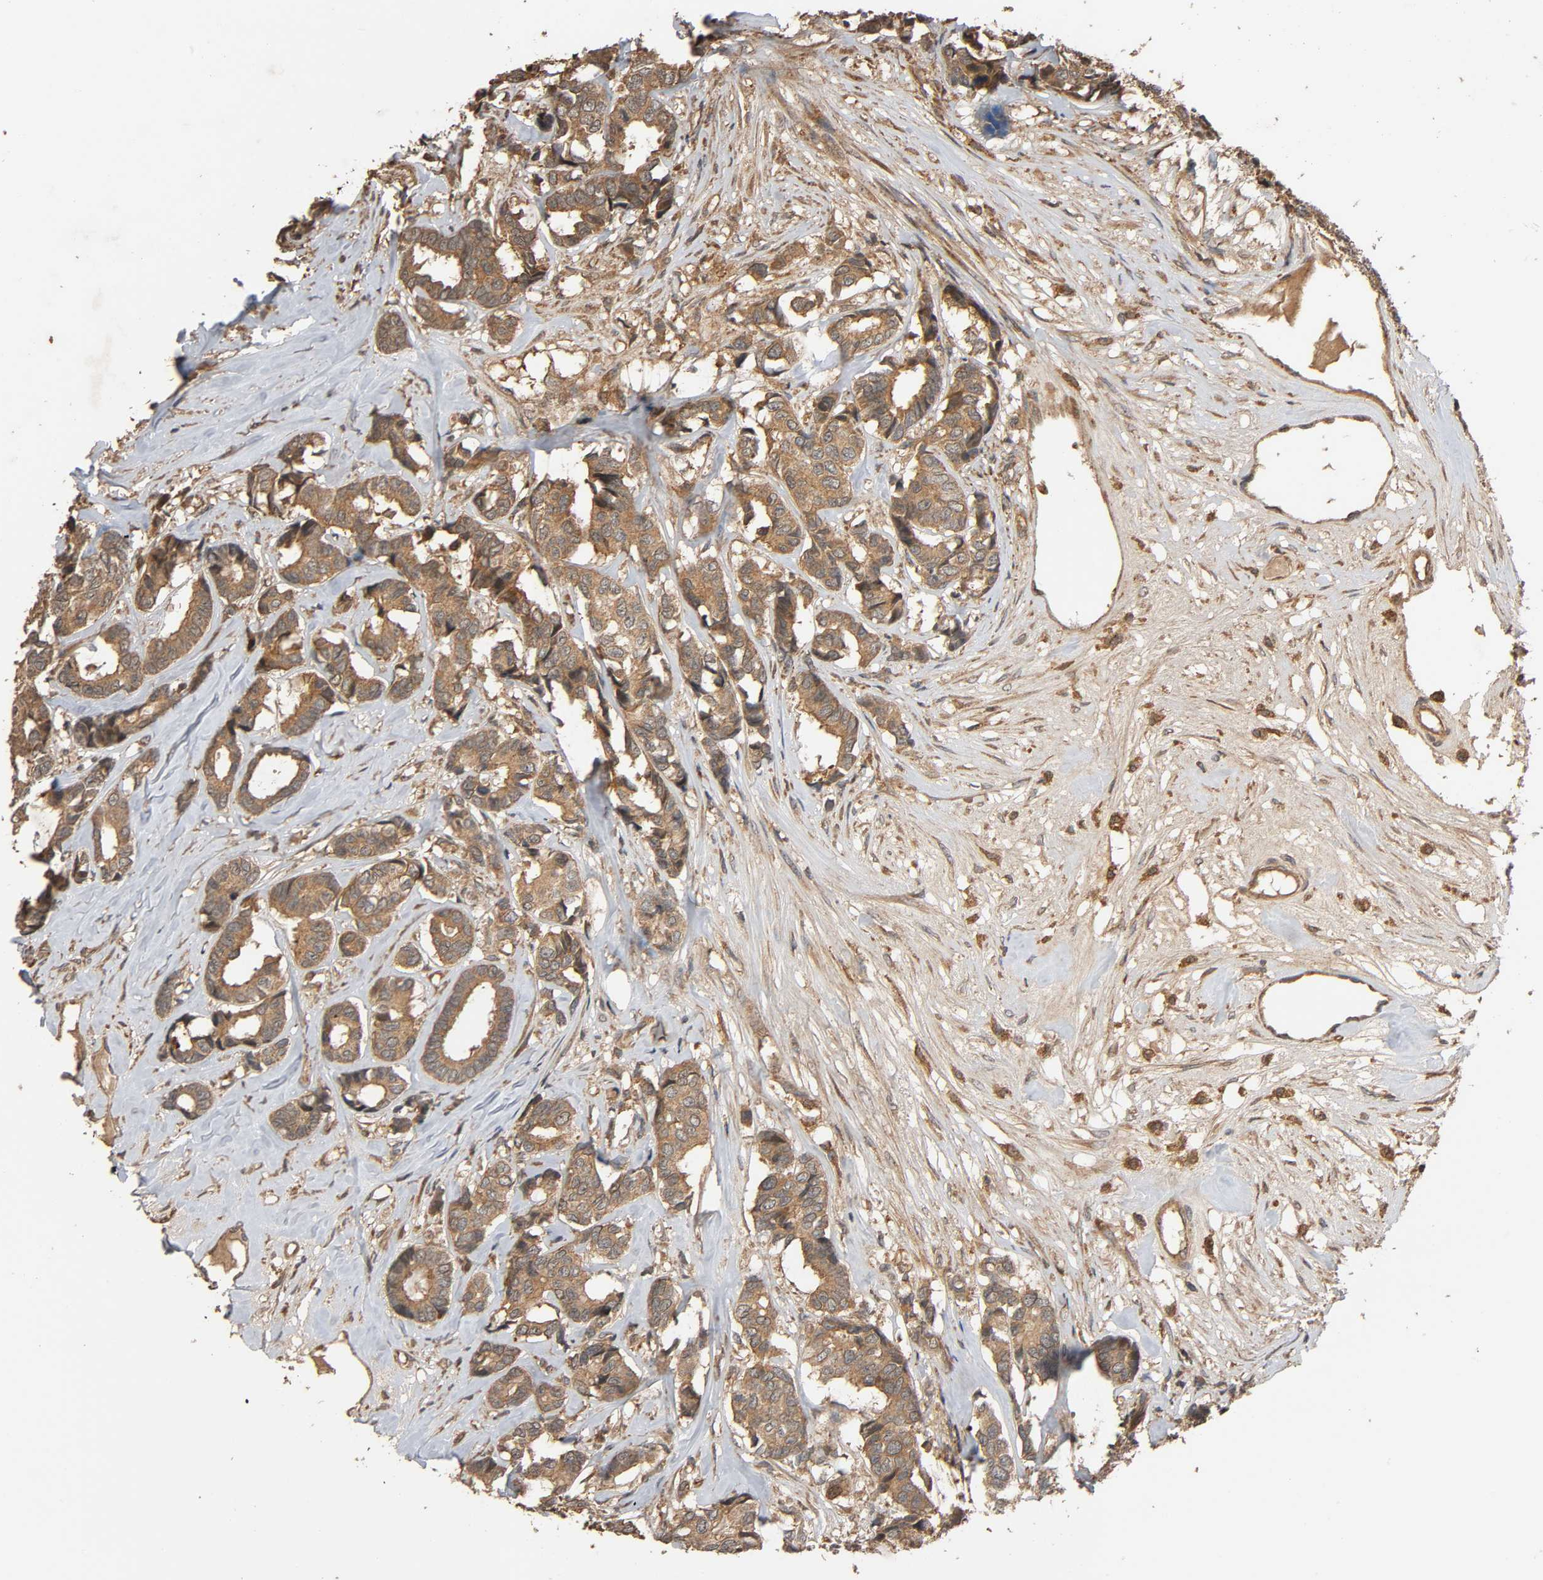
{"staining": {"intensity": "moderate", "quantity": ">75%", "location": "cytoplasmic/membranous"}, "tissue": "breast cancer", "cell_type": "Tumor cells", "image_type": "cancer", "snomed": [{"axis": "morphology", "description": "Duct carcinoma"}, {"axis": "topography", "description": "Breast"}], "caption": "Immunohistochemical staining of human breast cancer displays medium levels of moderate cytoplasmic/membranous positivity in approximately >75% of tumor cells.", "gene": "MAP3K8", "patient": {"sex": "female", "age": 87}}